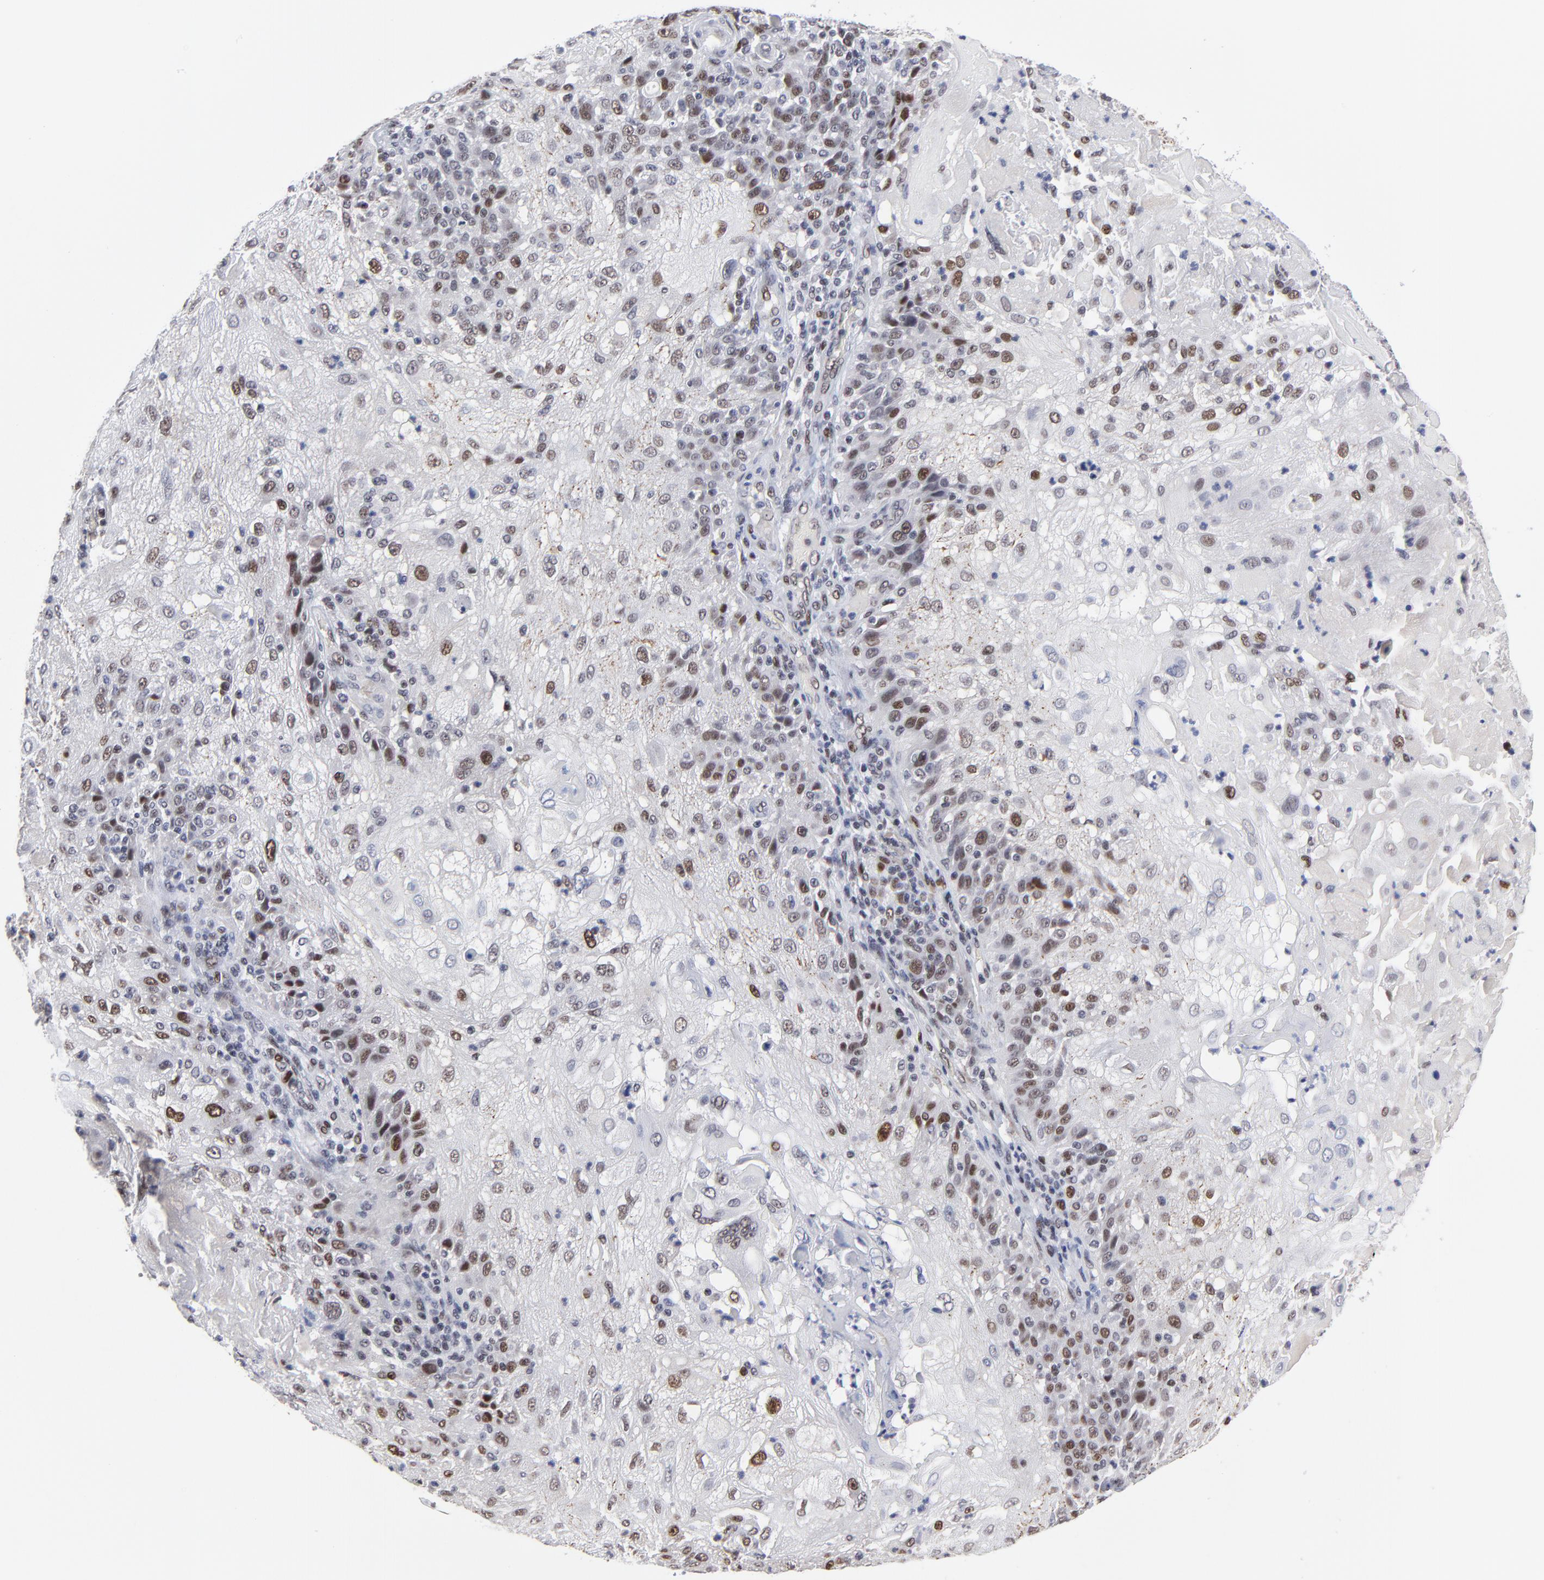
{"staining": {"intensity": "moderate", "quantity": "25%-75%", "location": "nuclear"}, "tissue": "skin cancer", "cell_type": "Tumor cells", "image_type": "cancer", "snomed": [{"axis": "morphology", "description": "Normal tissue, NOS"}, {"axis": "morphology", "description": "Squamous cell carcinoma, NOS"}, {"axis": "topography", "description": "Skin"}], "caption": "Skin cancer (squamous cell carcinoma) tissue displays moderate nuclear positivity in approximately 25%-75% of tumor cells", "gene": "OGFOD1", "patient": {"sex": "female", "age": 83}}